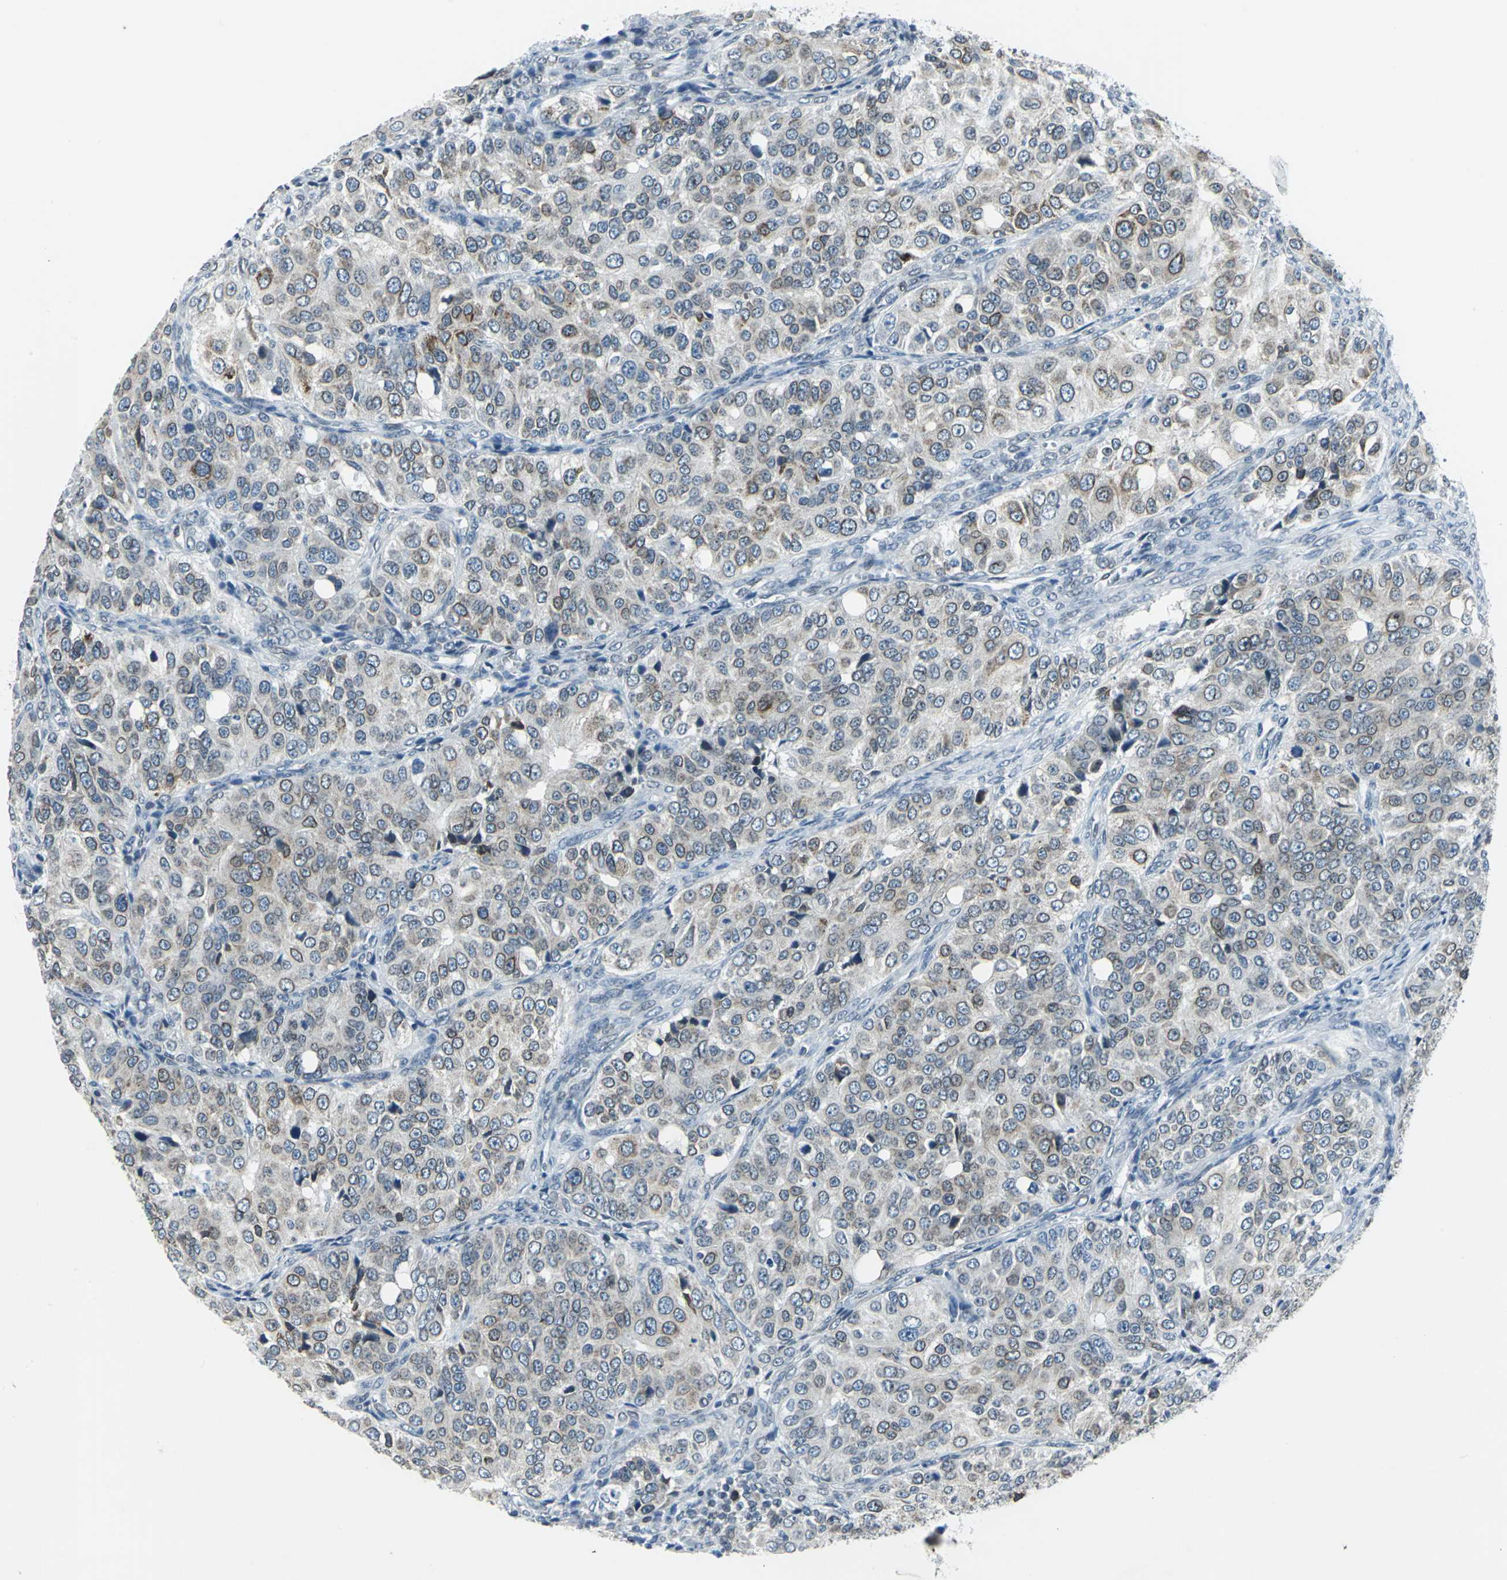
{"staining": {"intensity": "weak", "quantity": "25%-75%", "location": "cytoplasmic/membranous"}, "tissue": "ovarian cancer", "cell_type": "Tumor cells", "image_type": "cancer", "snomed": [{"axis": "morphology", "description": "Carcinoma, endometroid"}, {"axis": "topography", "description": "Ovary"}], "caption": "Human ovarian cancer stained for a protein (brown) exhibits weak cytoplasmic/membranous positive positivity in approximately 25%-75% of tumor cells.", "gene": "SNUPN", "patient": {"sex": "female", "age": 51}}